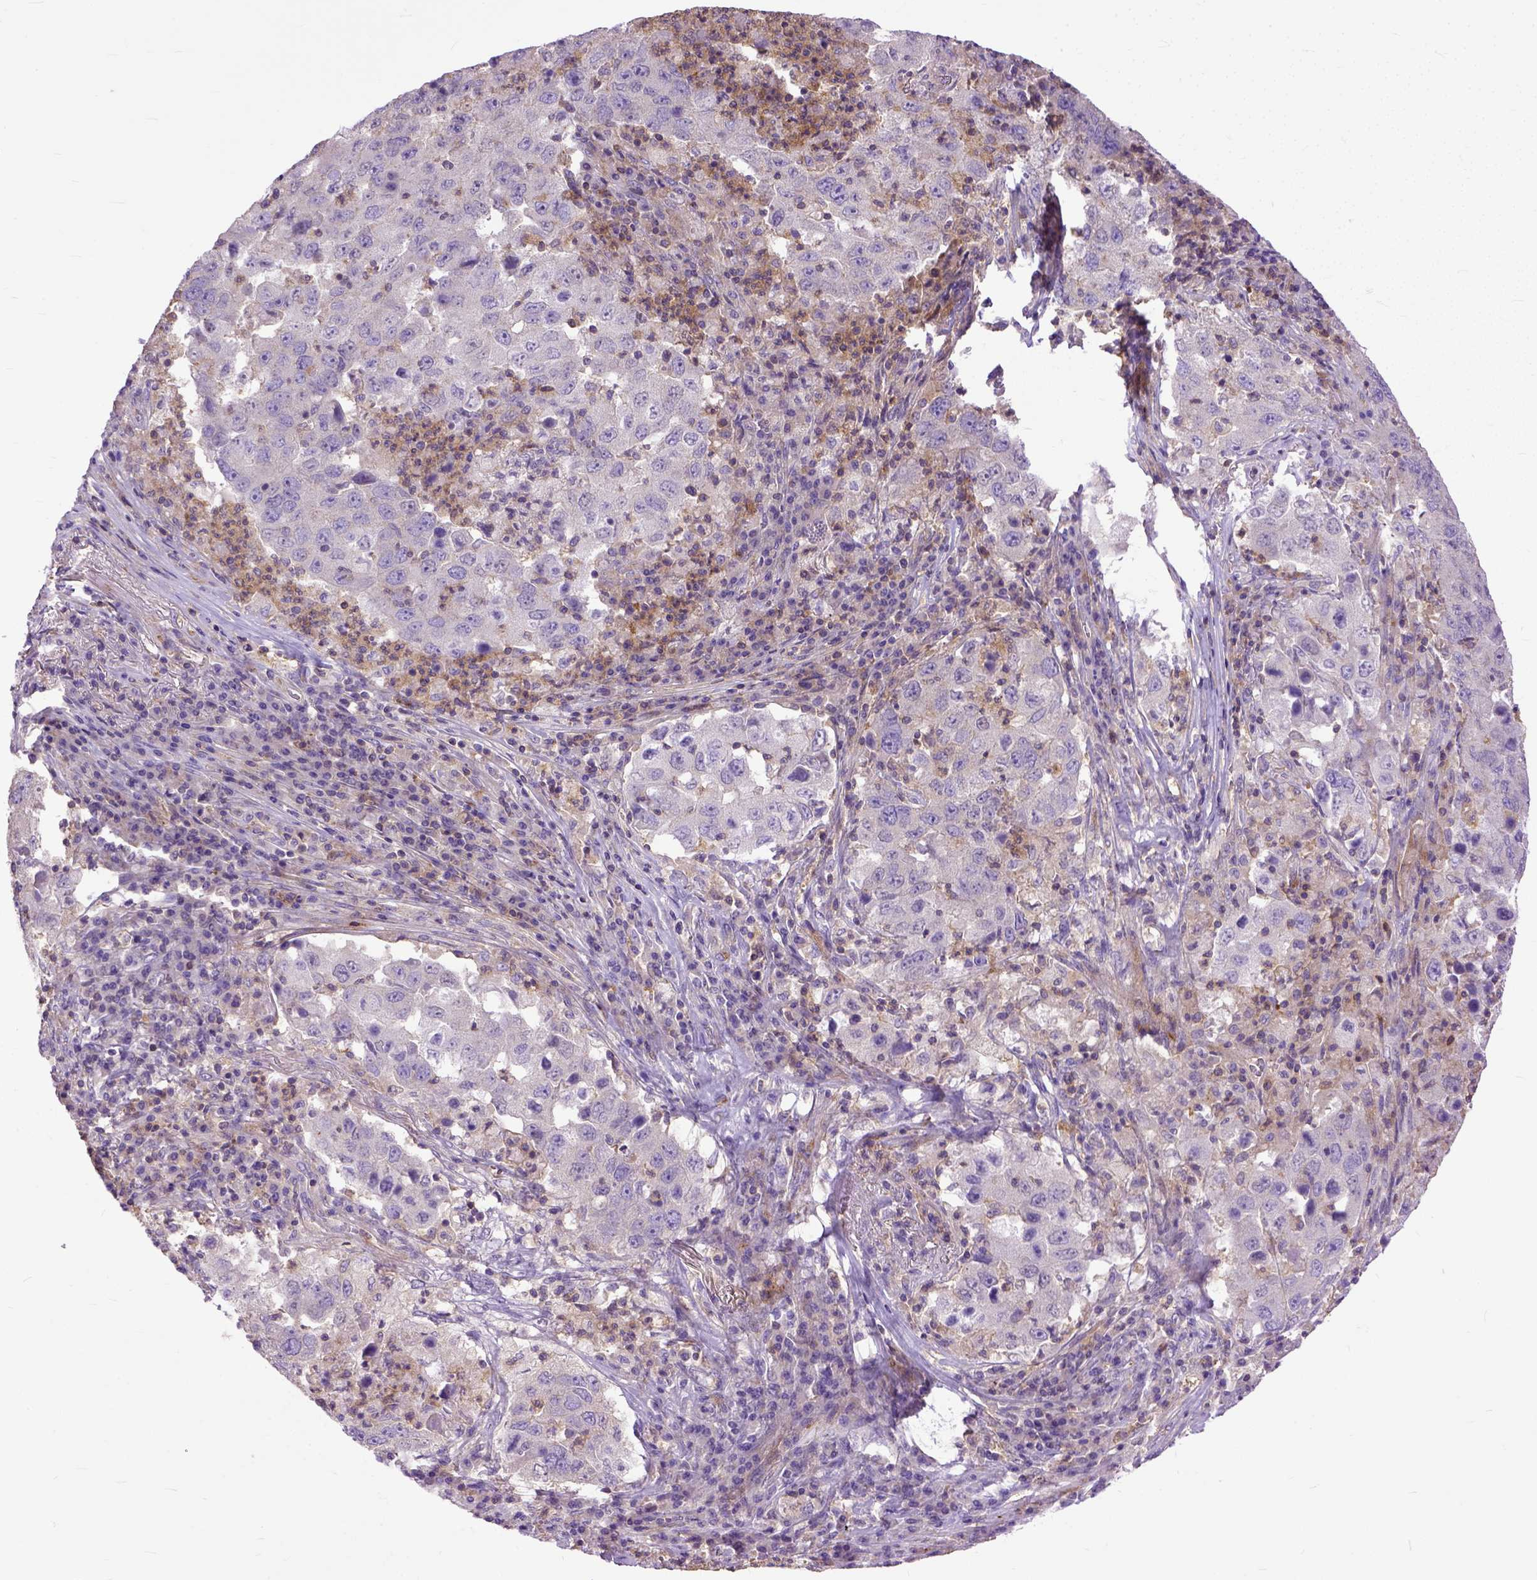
{"staining": {"intensity": "negative", "quantity": "none", "location": "none"}, "tissue": "lung cancer", "cell_type": "Tumor cells", "image_type": "cancer", "snomed": [{"axis": "morphology", "description": "Adenocarcinoma, NOS"}, {"axis": "topography", "description": "Lung"}], "caption": "A photomicrograph of lung adenocarcinoma stained for a protein exhibits no brown staining in tumor cells.", "gene": "NAMPT", "patient": {"sex": "male", "age": 73}}